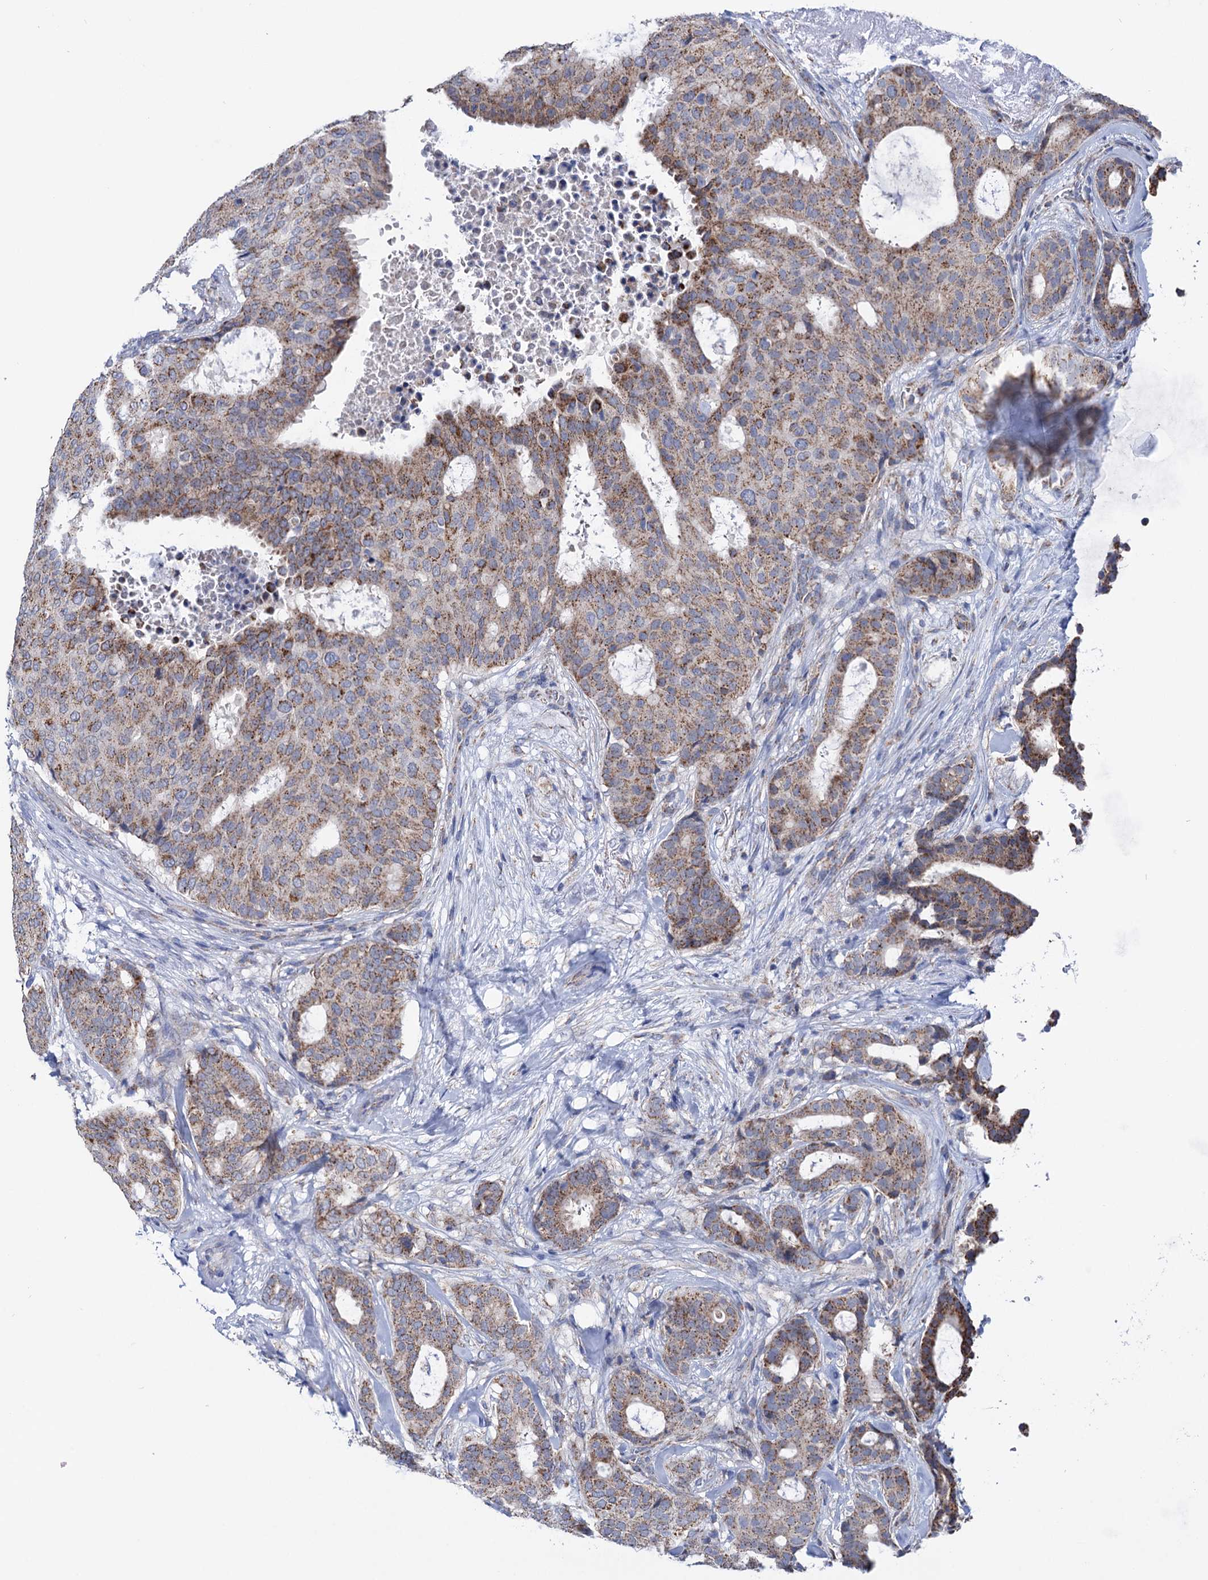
{"staining": {"intensity": "moderate", "quantity": ">75%", "location": "cytoplasmic/membranous"}, "tissue": "breast cancer", "cell_type": "Tumor cells", "image_type": "cancer", "snomed": [{"axis": "morphology", "description": "Duct carcinoma"}, {"axis": "topography", "description": "Breast"}], "caption": "An IHC photomicrograph of tumor tissue is shown. Protein staining in brown highlights moderate cytoplasmic/membranous positivity in invasive ductal carcinoma (breast) within tumor cells.", "gene": "SUCLA2", "patient": {"sex": "female", "age": 75}}